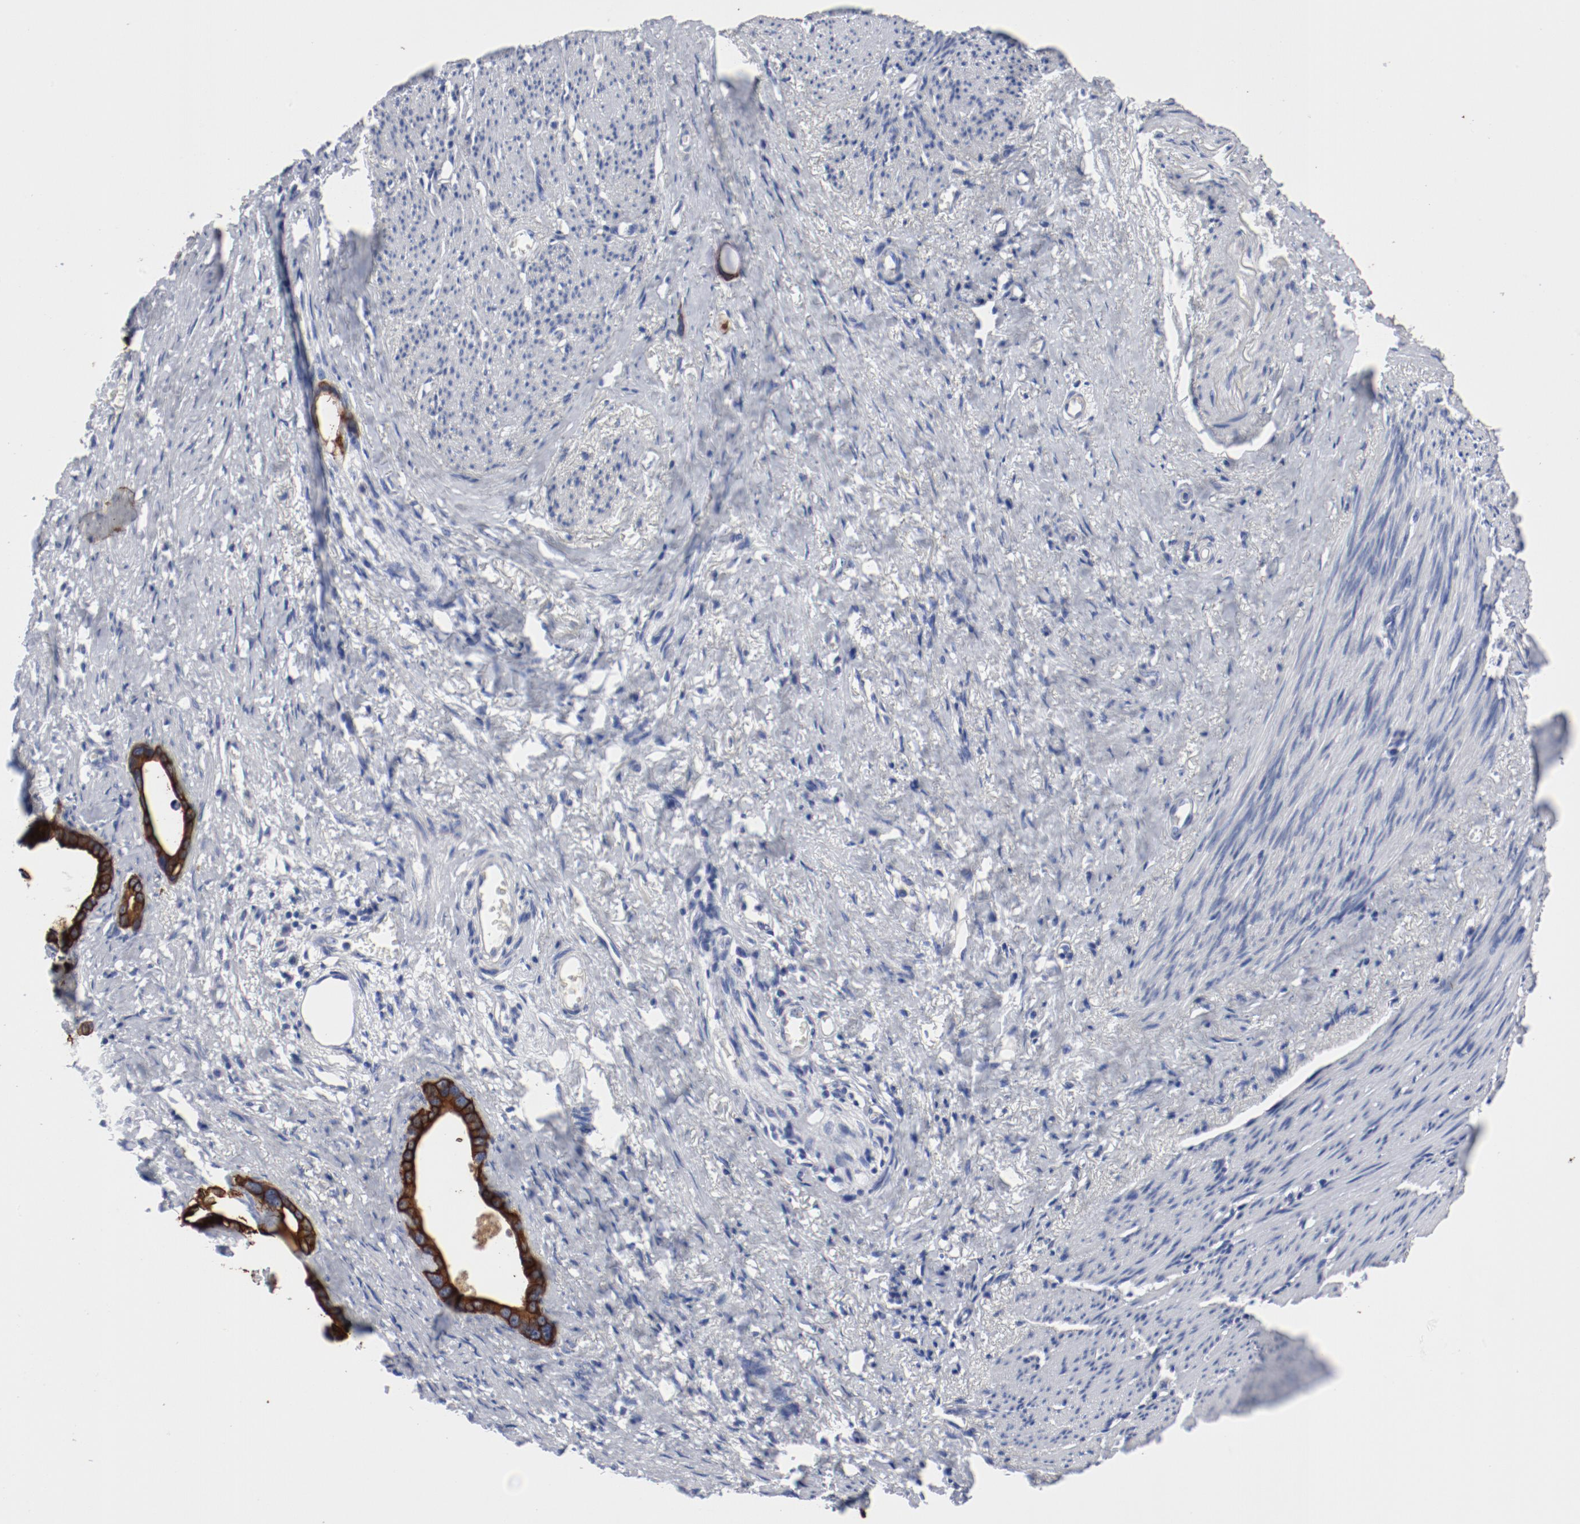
{"staining": {"intensity": "strong", "quantity": ">75%", "location": "cytoplasmic/membranous"}, "tissue": "stomach cancer", "cell_type": "Tumor cells", "image_type": "cancer", "snomed": [{"axis": "morphology", "description": "Adenocarcinoma, NOS"}, {"axis": "topography", "description": "Stomach"}], "caption": "A brown stain labels strong cytoplasmic/membranous staining of a protein in stomach cancer (adenocarcinoma) tumor cells. (DAB = brown stain, brightfield microscopy at high magnification).", "gene": "TSPAN6", "patient": {"sex": "female", "age": 75}}